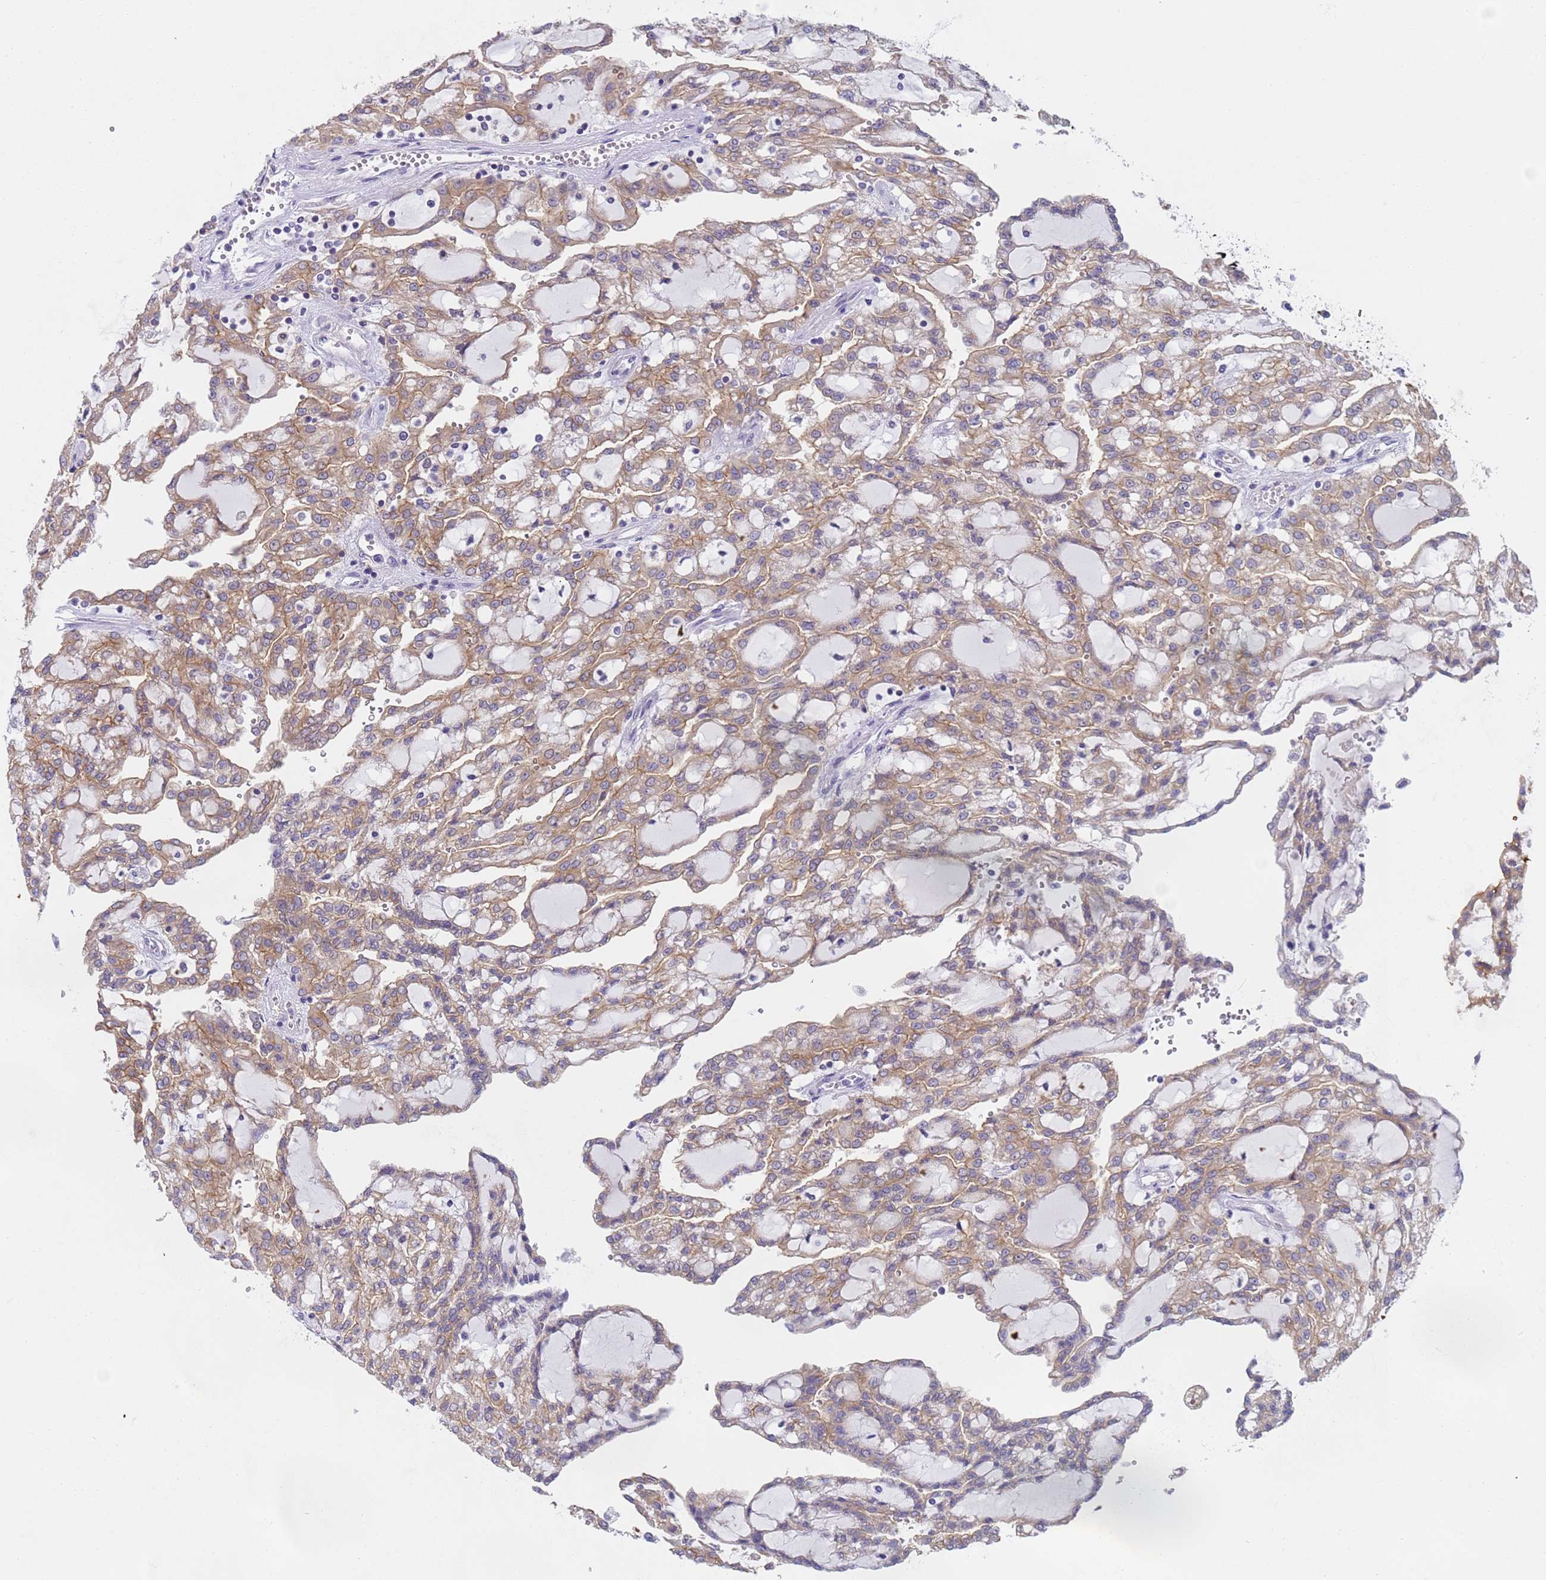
{"staining": {"intensity": "moderate", "quantity": ">75%", "location": "cytoplasmic/membranous"}, "tissue": "renal cancer", "cell_type": "Tumor cells", "image_type": "cancer", "snomed": [{"axis": "morphology", "description": "Adenocarcinoma, NOS"}, {"axis": "topography", "description": "Kidney"}], "caption": "Renal cancer (adenocarcinoma) was stained to show a protein in brown. There is medium levels of moderate cytoplasmic/membranous staining in about >75% of tumor cells.", "gene": "CAPN7", "patient": {"sex": "male", "age": 63}}